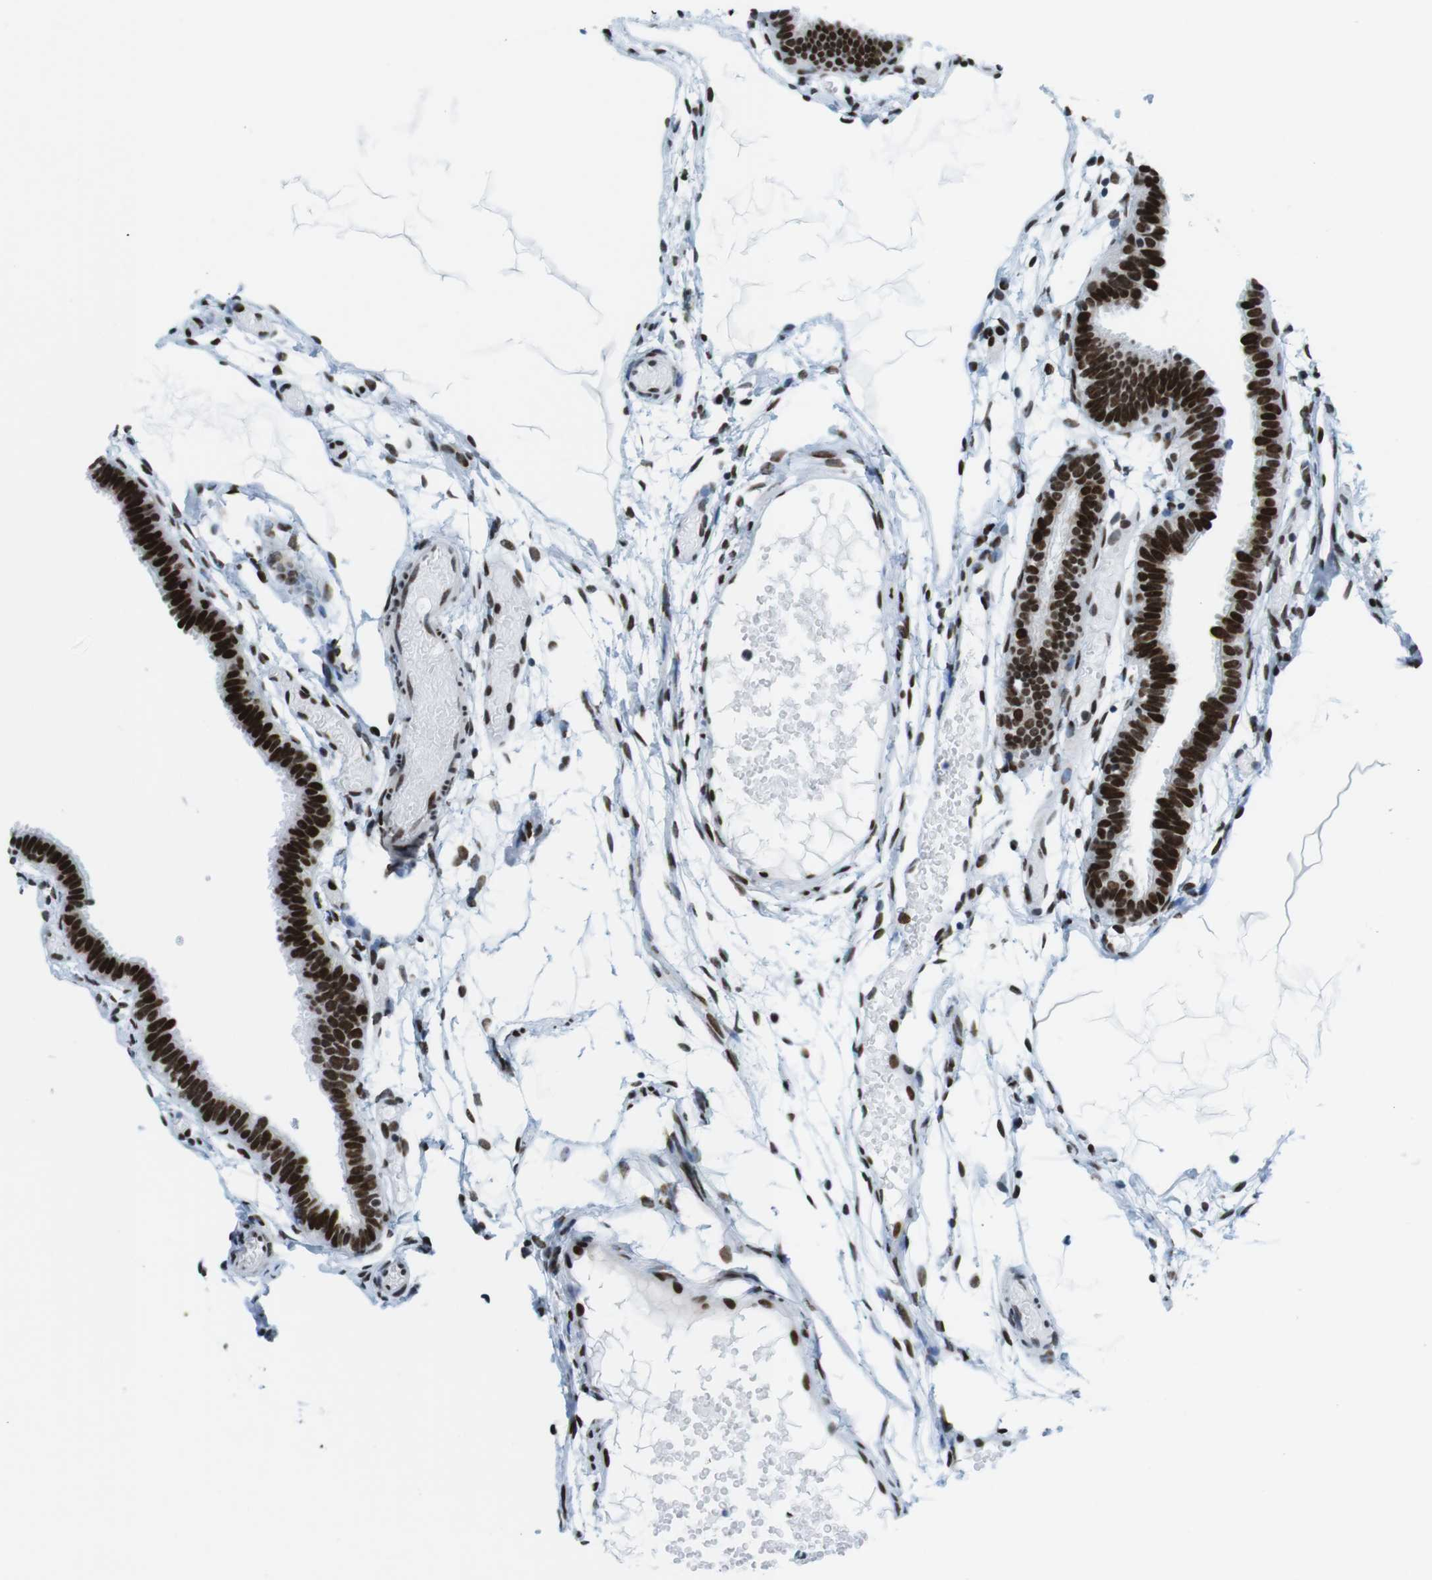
{"staining": {"intensity": "strong", "quantity": ">75%", "location": "nuclear"}, "tissue": "fallopian tube", "cell_type": "Glandular cells", "image_type": "normal", "snomed": [{"axis": "morphology", "description": "Normal tissue, NOS"}, {"axis": "topography", "description": "Fallopian tube"}], "caption": "Protein staining reveals strong nuclear staining in approximately >75% of glandular cells in unremarkable fallopian tube.", "gene": "CITED2", "patient": {"sex": "female", "age": 29}}